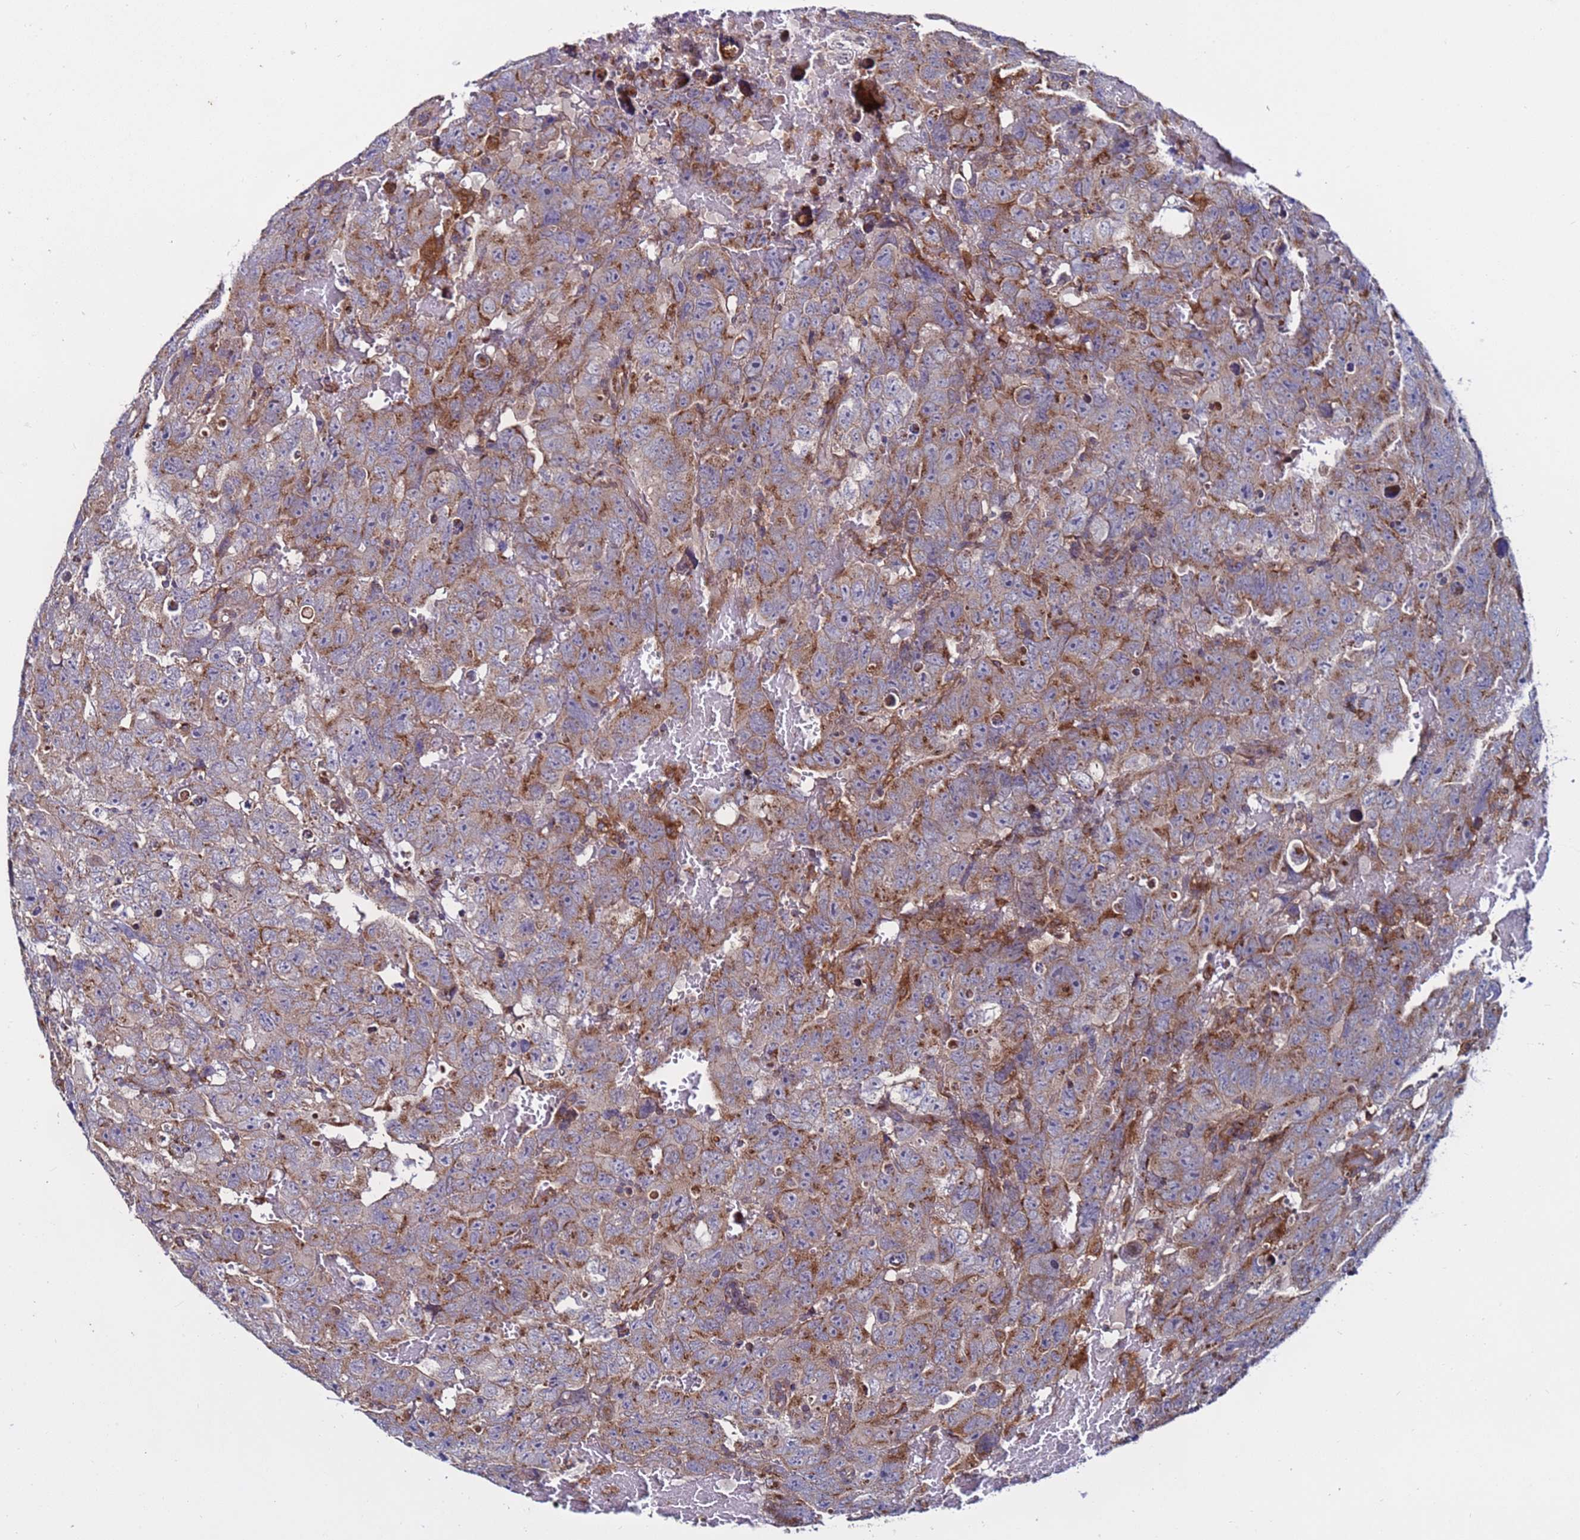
{"staining": {"intensity": "moderate", "quantity": ">75%", "location": "cytoplasmic/membranous"}, "tissue": "testis cancer", "cell_type": "Tumor cells", "image_type": "cancer", "snomed": [{"axis": "morphology", "description": "Carcinoma, Embryonal, NOS"}, {"axis": "topography", "description": "Testis"}], "caption": "Testis cancer stained with a brown dye exhibits moderate cytoplasmic/membranous positive expression in about >75% of tumor cells.", "gene": "TMEM176B", "patient": {"sex": "male", "age": 45}}